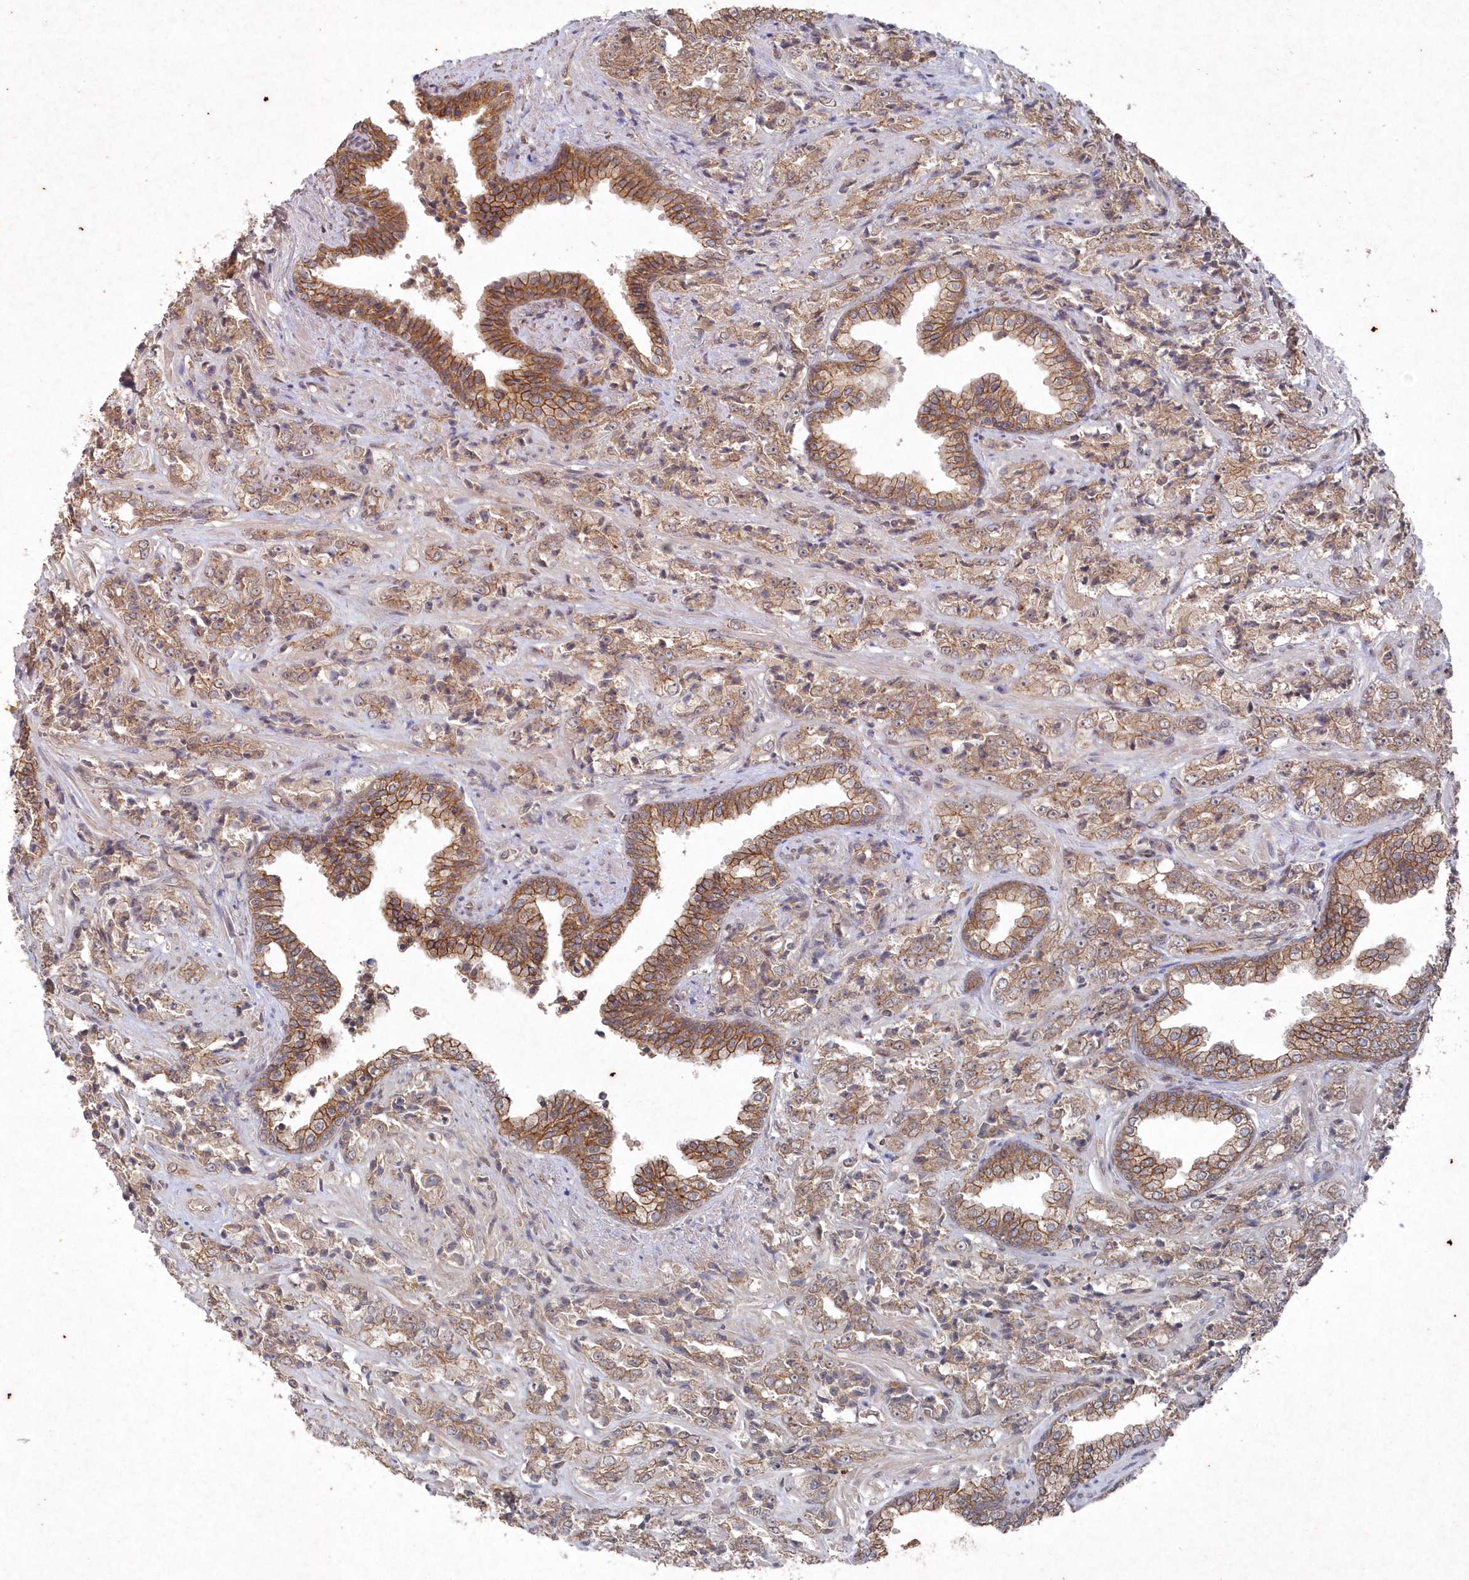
{"staining": {"intensity": "moderate", "quantity": ">75%", "location": "cytoplasmic/membranous"}, "tissue": "prostate cancer", "cell_type": "Tumor cells", "image_type": "cancer", "snomed": [{"axis": "morphology", "description": "Adenocarcinoma, High grade"}, {"axis": "topography", "description": "Prostate"}], "caption": "Prostate cancer tissue demonstrates moderate cytoplasmic/membranous staining in approximately >75% of tumor cells, visualized by immunohistochemistry.", "gene": "VSIG2", "patient": {"sex": "male", "age": 71}}